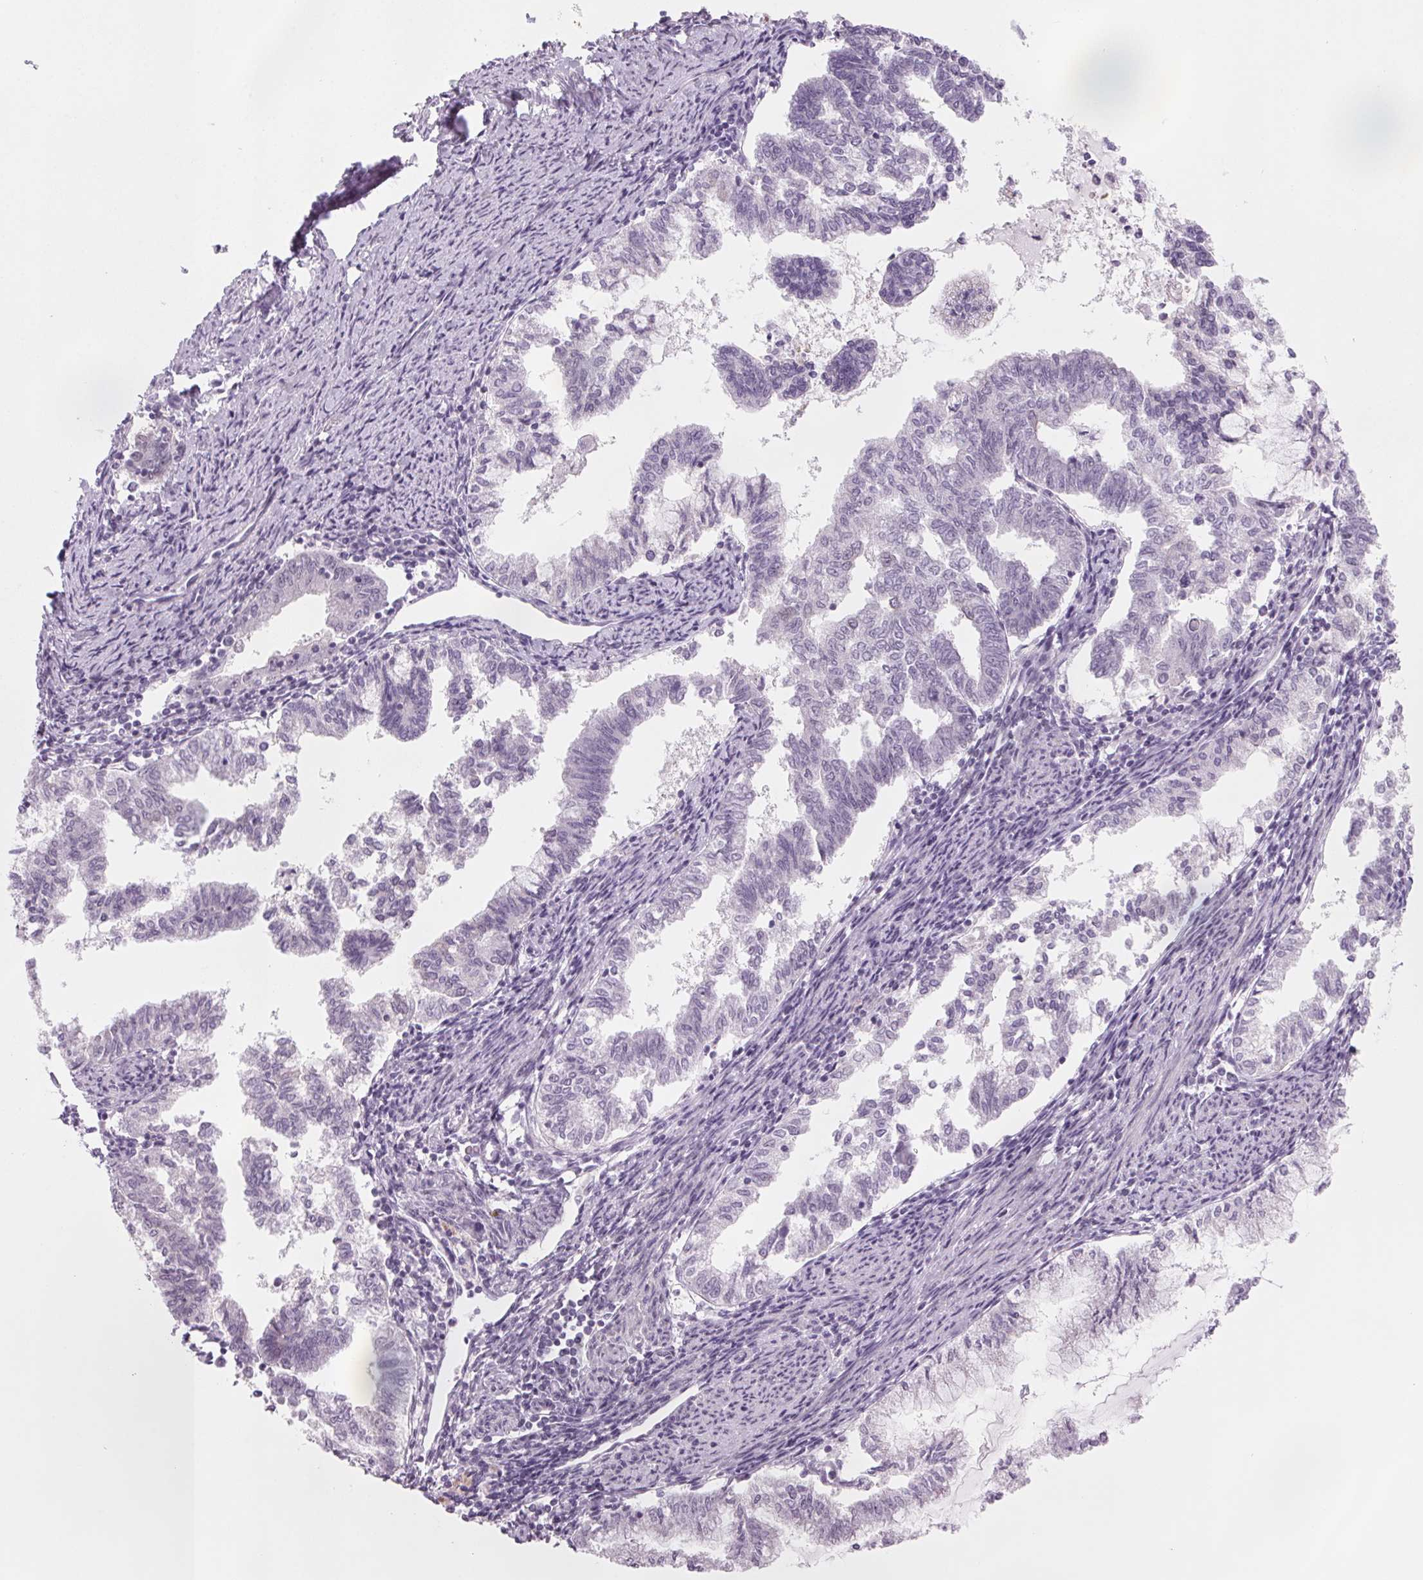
{"staining": {"intensity": "negative", "quantity": "none", "location": "none"}, "tissue": "endometrial cancer", "cell_type": "Tumor cells", "image_type": "cancer", "snomed": [{"axis": "morphology", "description": "Adenocarcinoma, NOS"}, {"axis": "topography", "description": "Endometrium"}], "caption": "Tumor cells are negative for brown protein staining in endometrial cancer.", "gene": "DNTTIP2", "patient": {"sex": "female", "age": 79}}